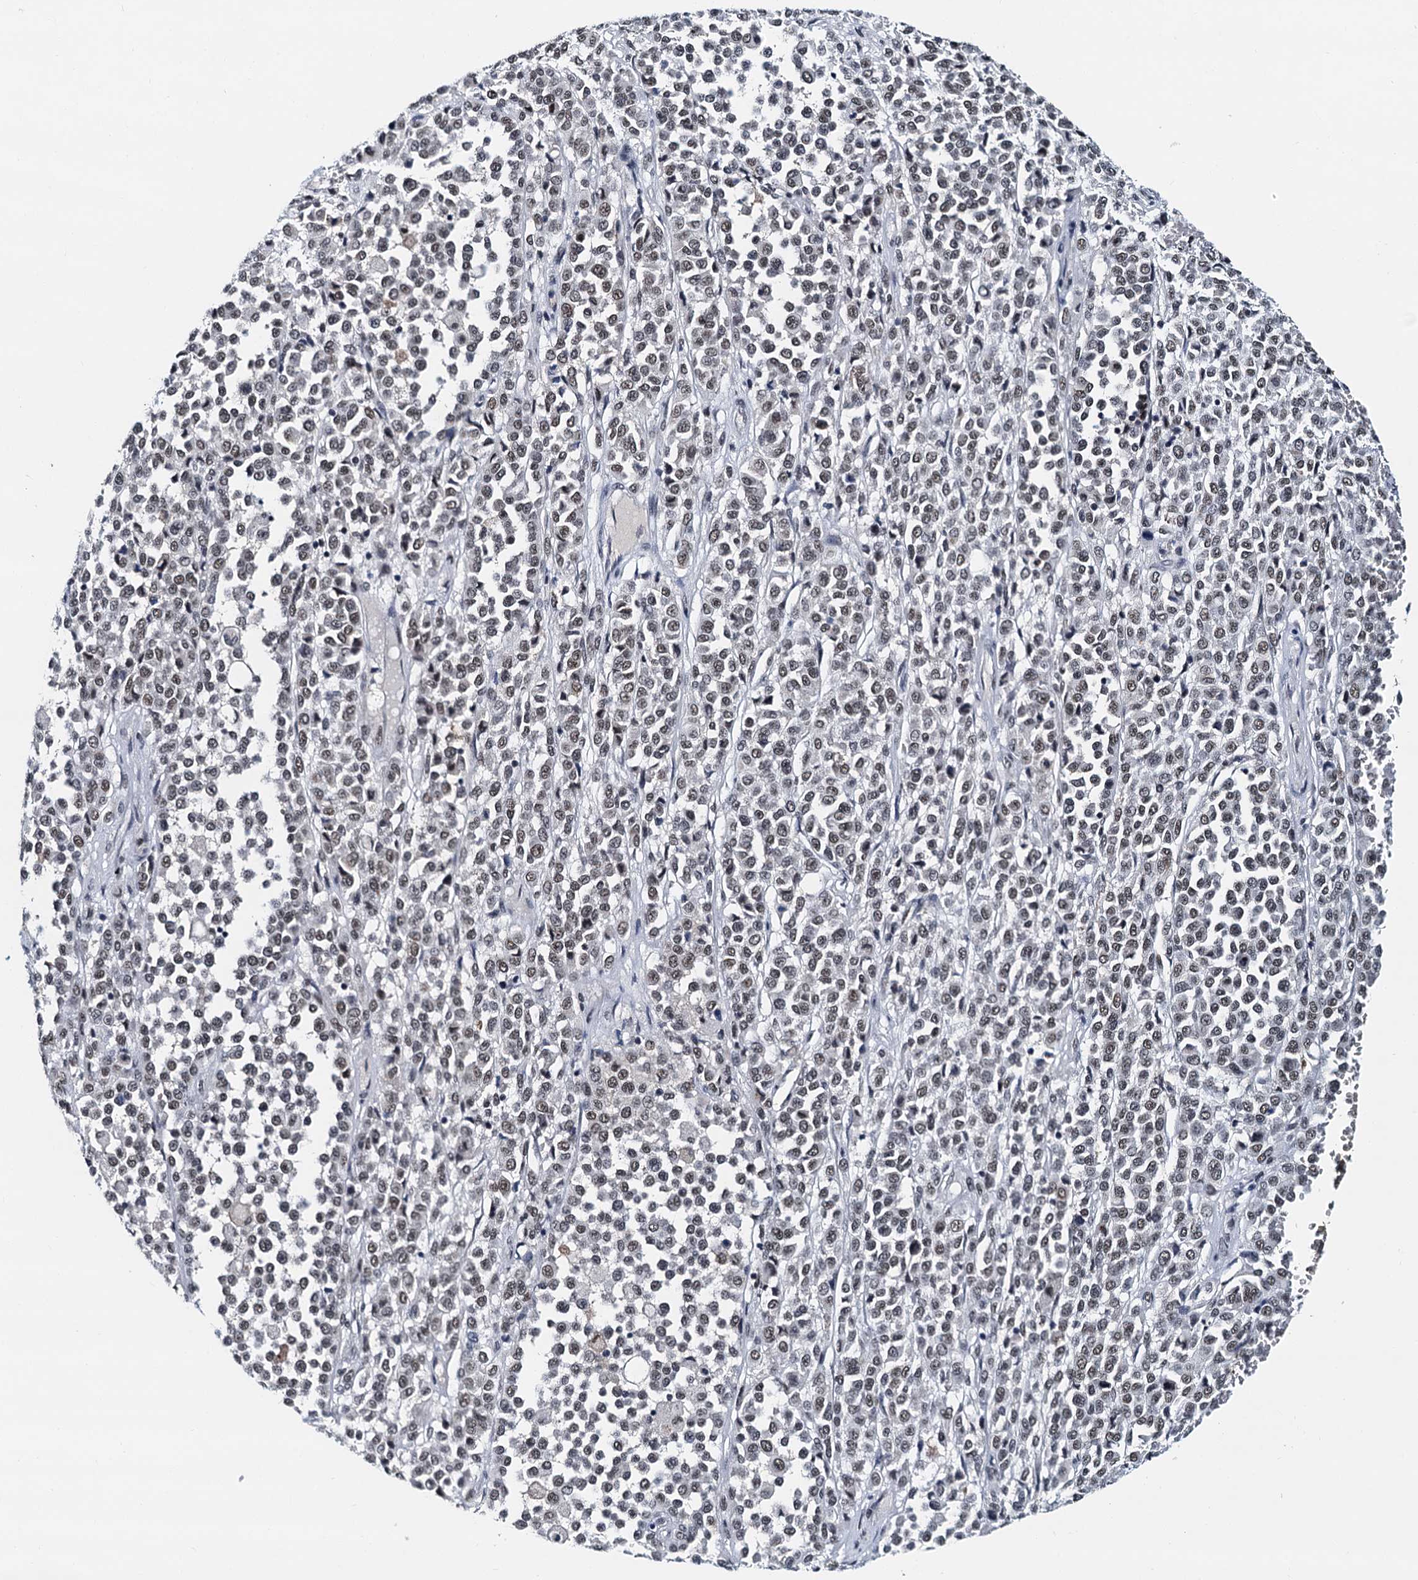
{"staining": {"intensity": "moderate", "quantity": ">75%", "location": "nuclear"}, "tissue": "melanoma", "cell_type": "Tumor cells", "image_type": "cancer", "snomed": [{"axis": "morphology", "description": "Malignant melanoma, Metastatic site"}, {"axis": "topography", "description": "Pancreas"}], "caption": "Protein staining shows moderate nuclear staining in approximately >75% of tumor cells in melanoma.", "gene": "SNRPD1", "patient": {"sex": "female", "age": 30}}